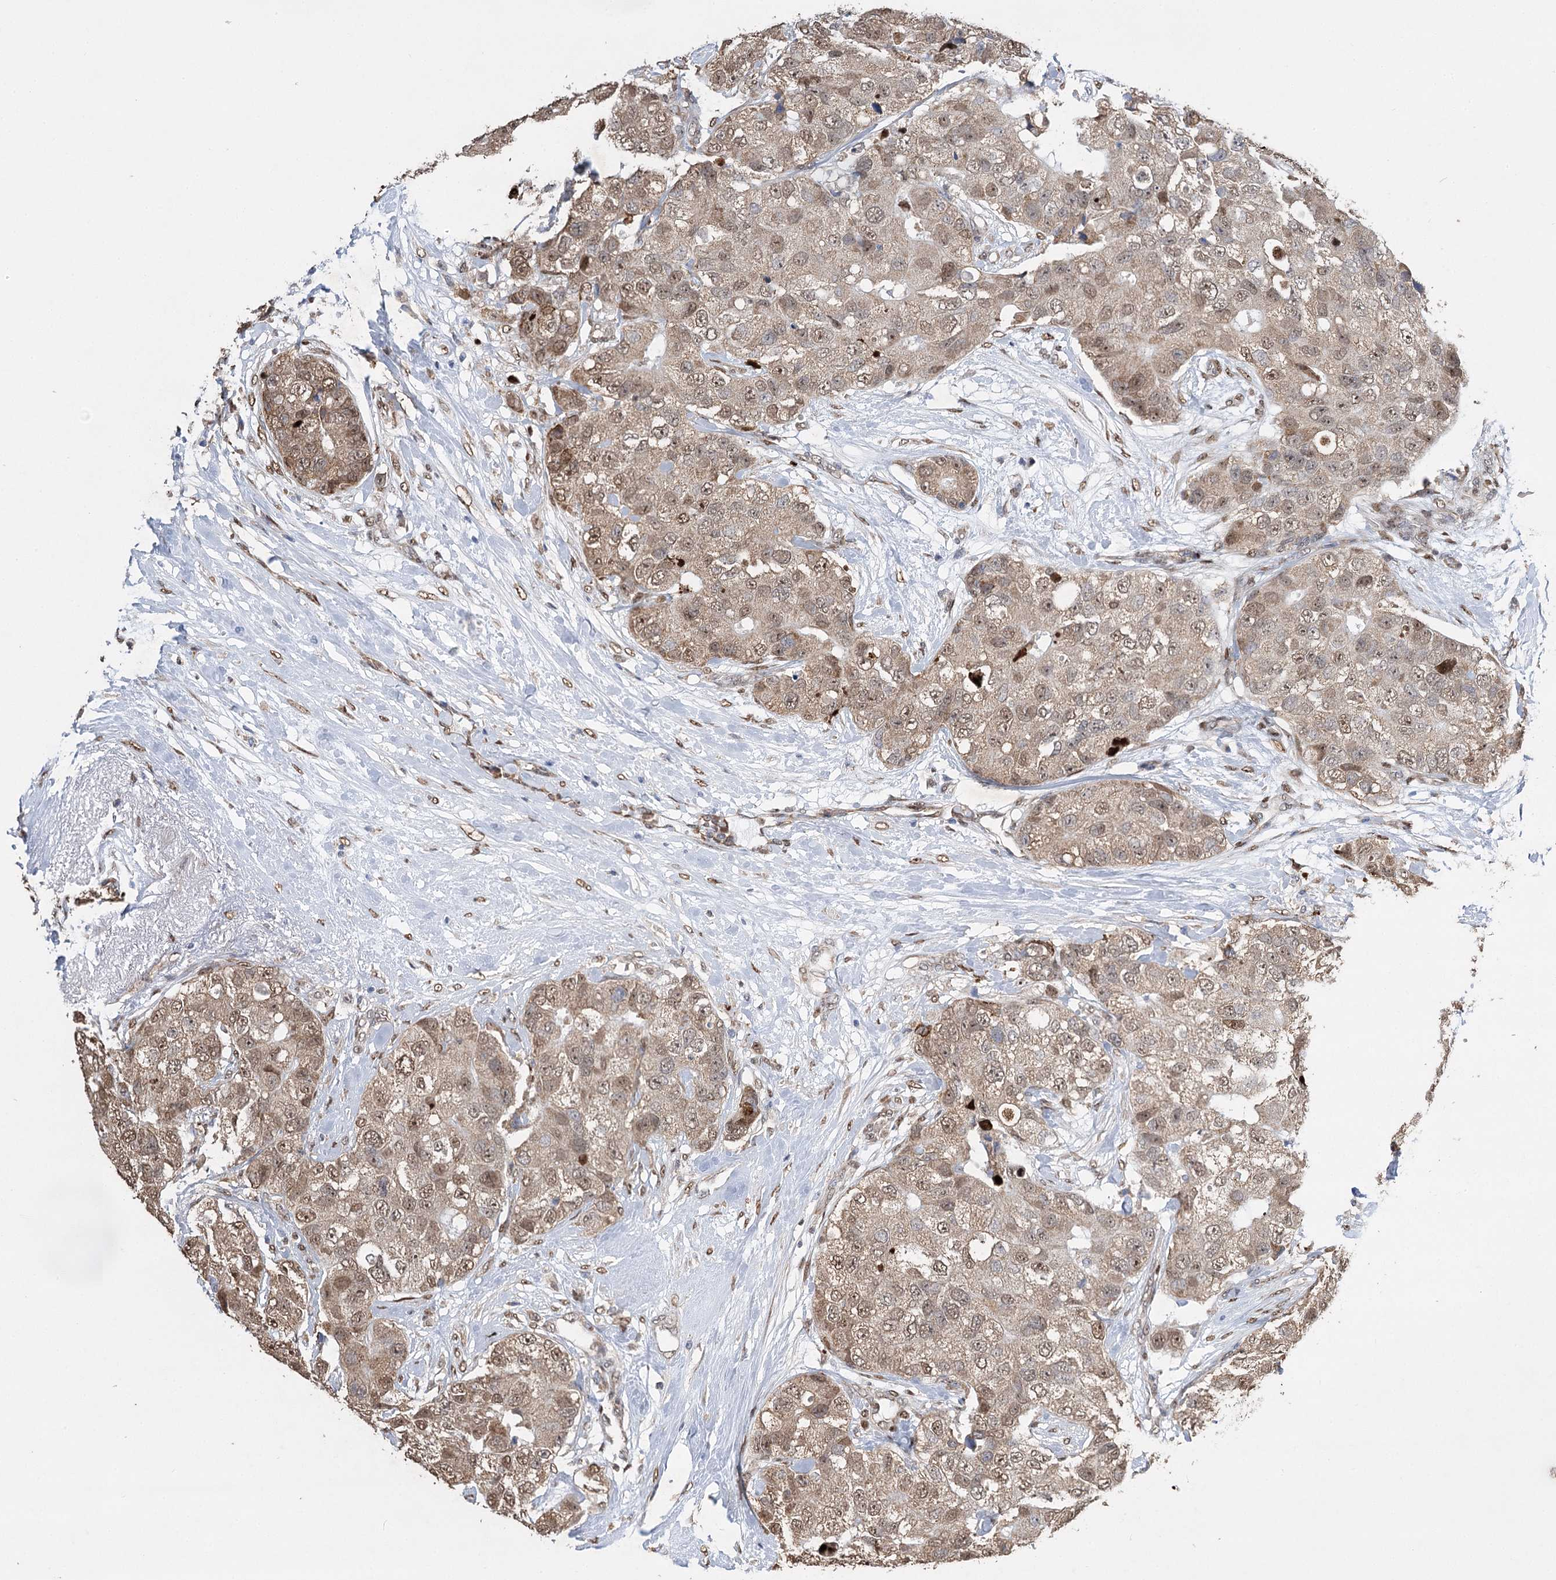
{"staining": {"intensity": "moderate", "quantity": ">75%", "location": "cytoplasmic/membranous,nuclear"}, "tissue": "breast cancer", "cell_type": "Tumor cells", "image_type": "cancer", "snomed": [{"axis": "morphology", "description": "Duct carcinoma"}, {"axis": "topography", "description": "Breast"}], "caption": "A micrograph showing moderate cytoplasmic/membranous and nuclear staining in about >75% of tumor cells in infiltrating ductal carcinoma (breast), as visualized by brown immunohistochemical staining.", "gene": "NFU1", "patient": {"sex": "female", "age": 62}}